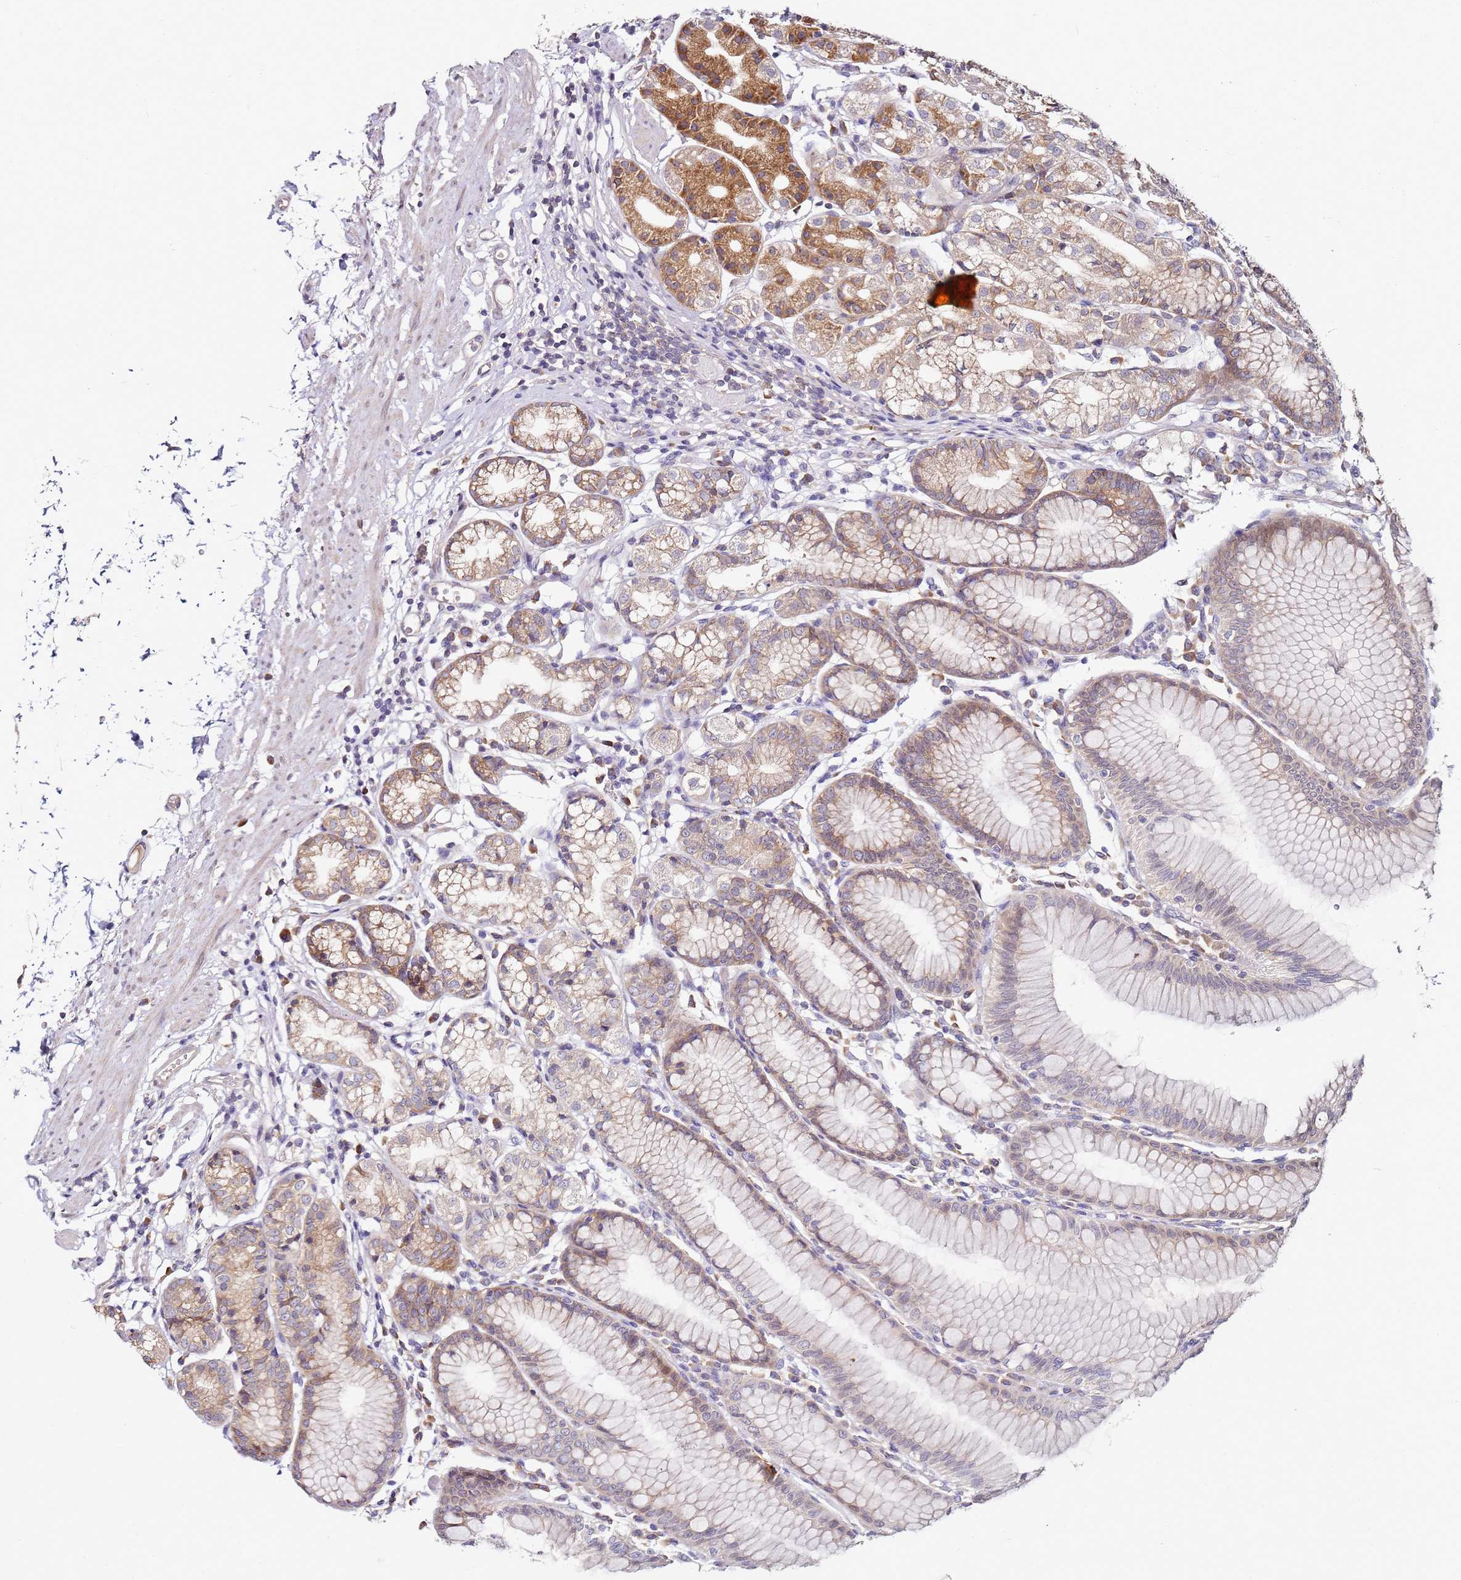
{"staining": {"intensity": "moderate", "quantity": "25%-75%", "location": "cytoplasmic/membranous"}, "tissue": "stomach", "cell_type": "Glandular cells", "image_type": "normal", "snomed": [{"axis": "morphology", "description": "Normal tissue, NOS"}, {"axis": "topography", "description": "Stomach"}], "caption": "Protein staining of unremarkable stomach exhibits moderate cytoplasmic/membranous staining in about 25%-75% of glandular cells.", "gene": "RPS3A", "patient": {"sex": "female", "age": 57}}